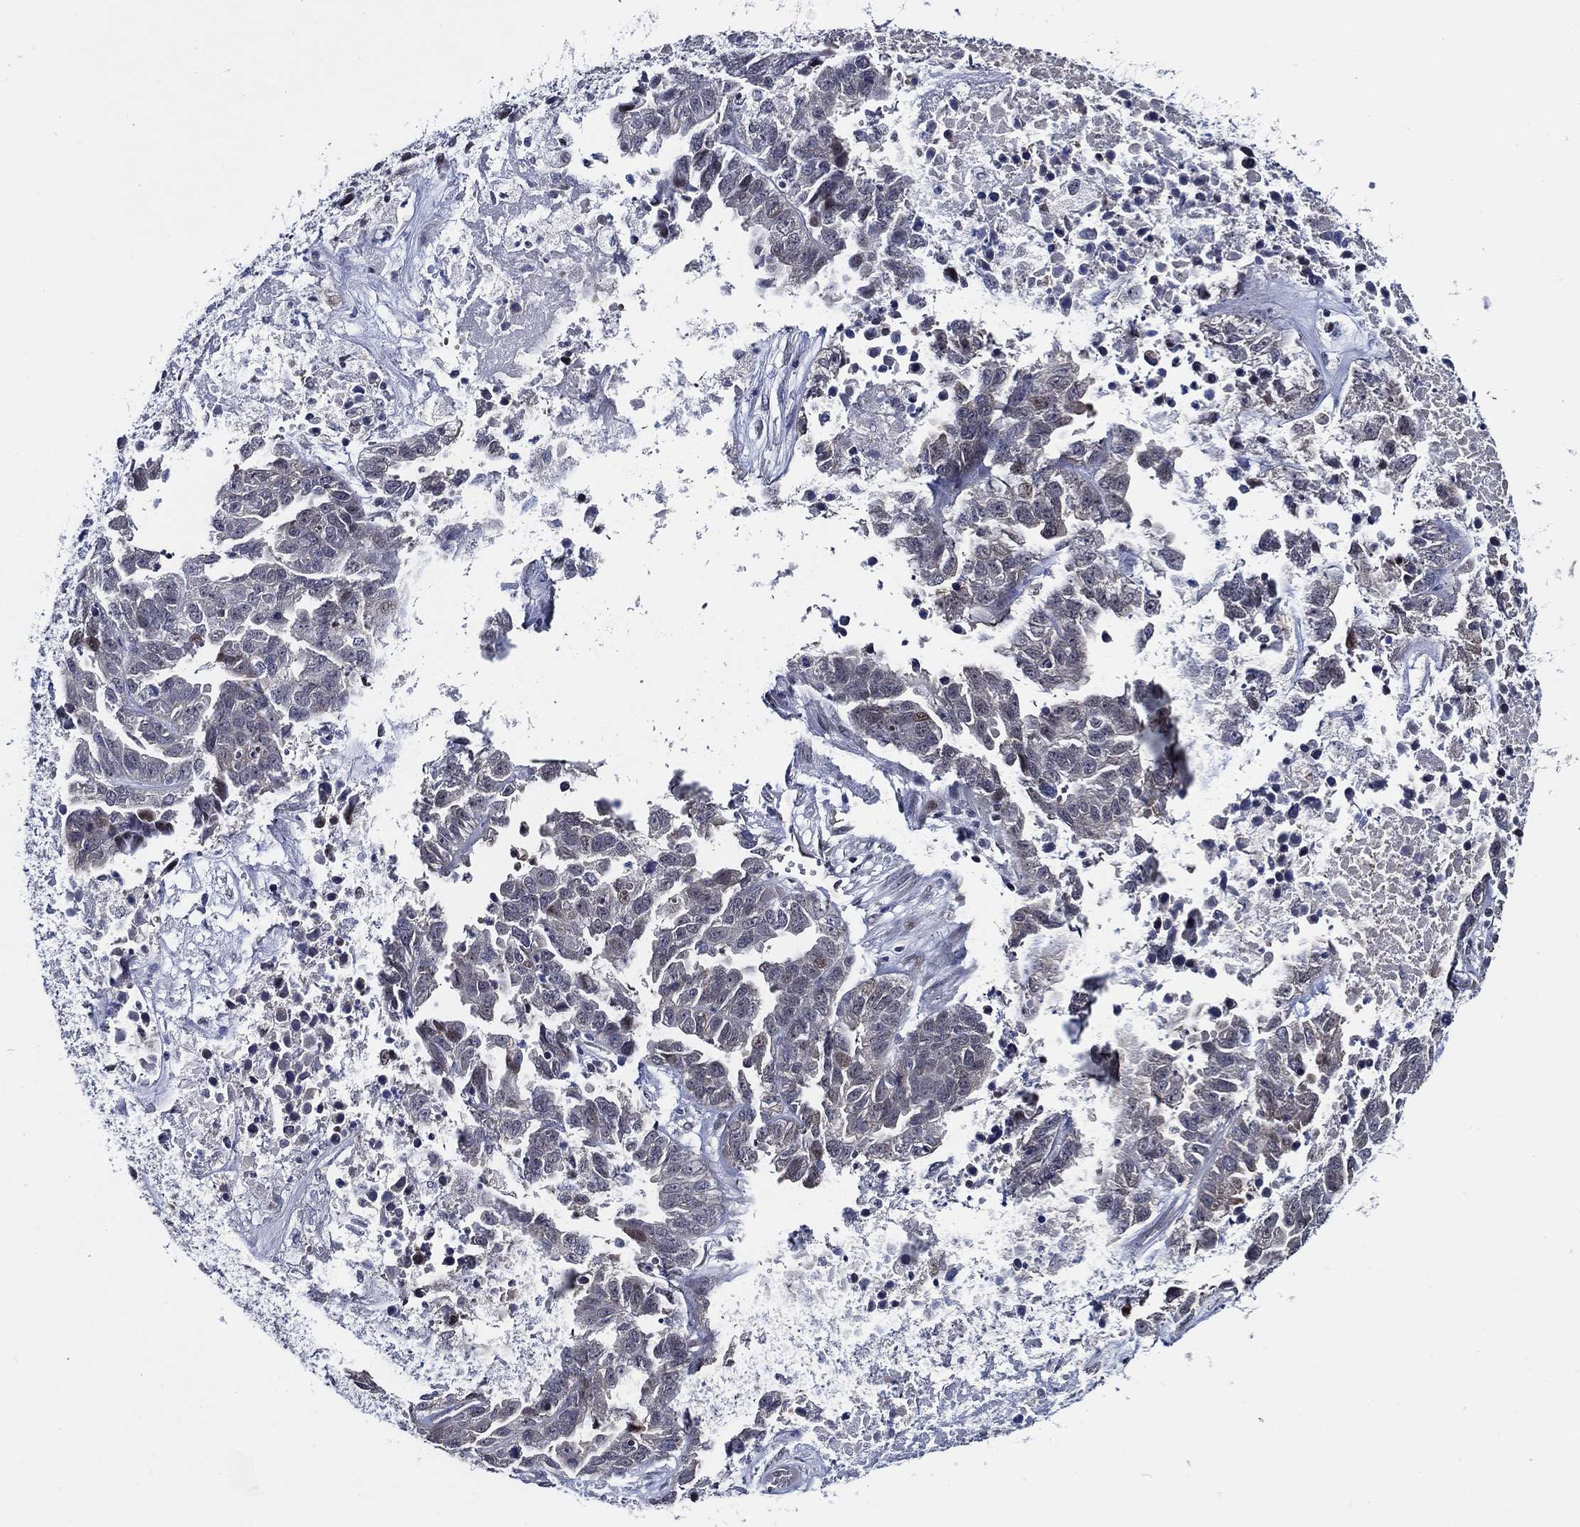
{"staining": {"intensity": "negative", "quantity": "none", "location": "none"}, "tissue": "ovarian cancer", "cell_type": "Tumor cells", "image_type": "cancer", "snomed": [{"axis": "morphology", "description": "Cystadenocarcinoma, serous, NOS"}, {"axis": "topography", "description": "Ovary"}], "caption": "Tumor cells show no significant staining in ovarian serous cystadenocarcinoma.", "gene": "C8orf48", "patient": {"sex": "female", "age": 87}}